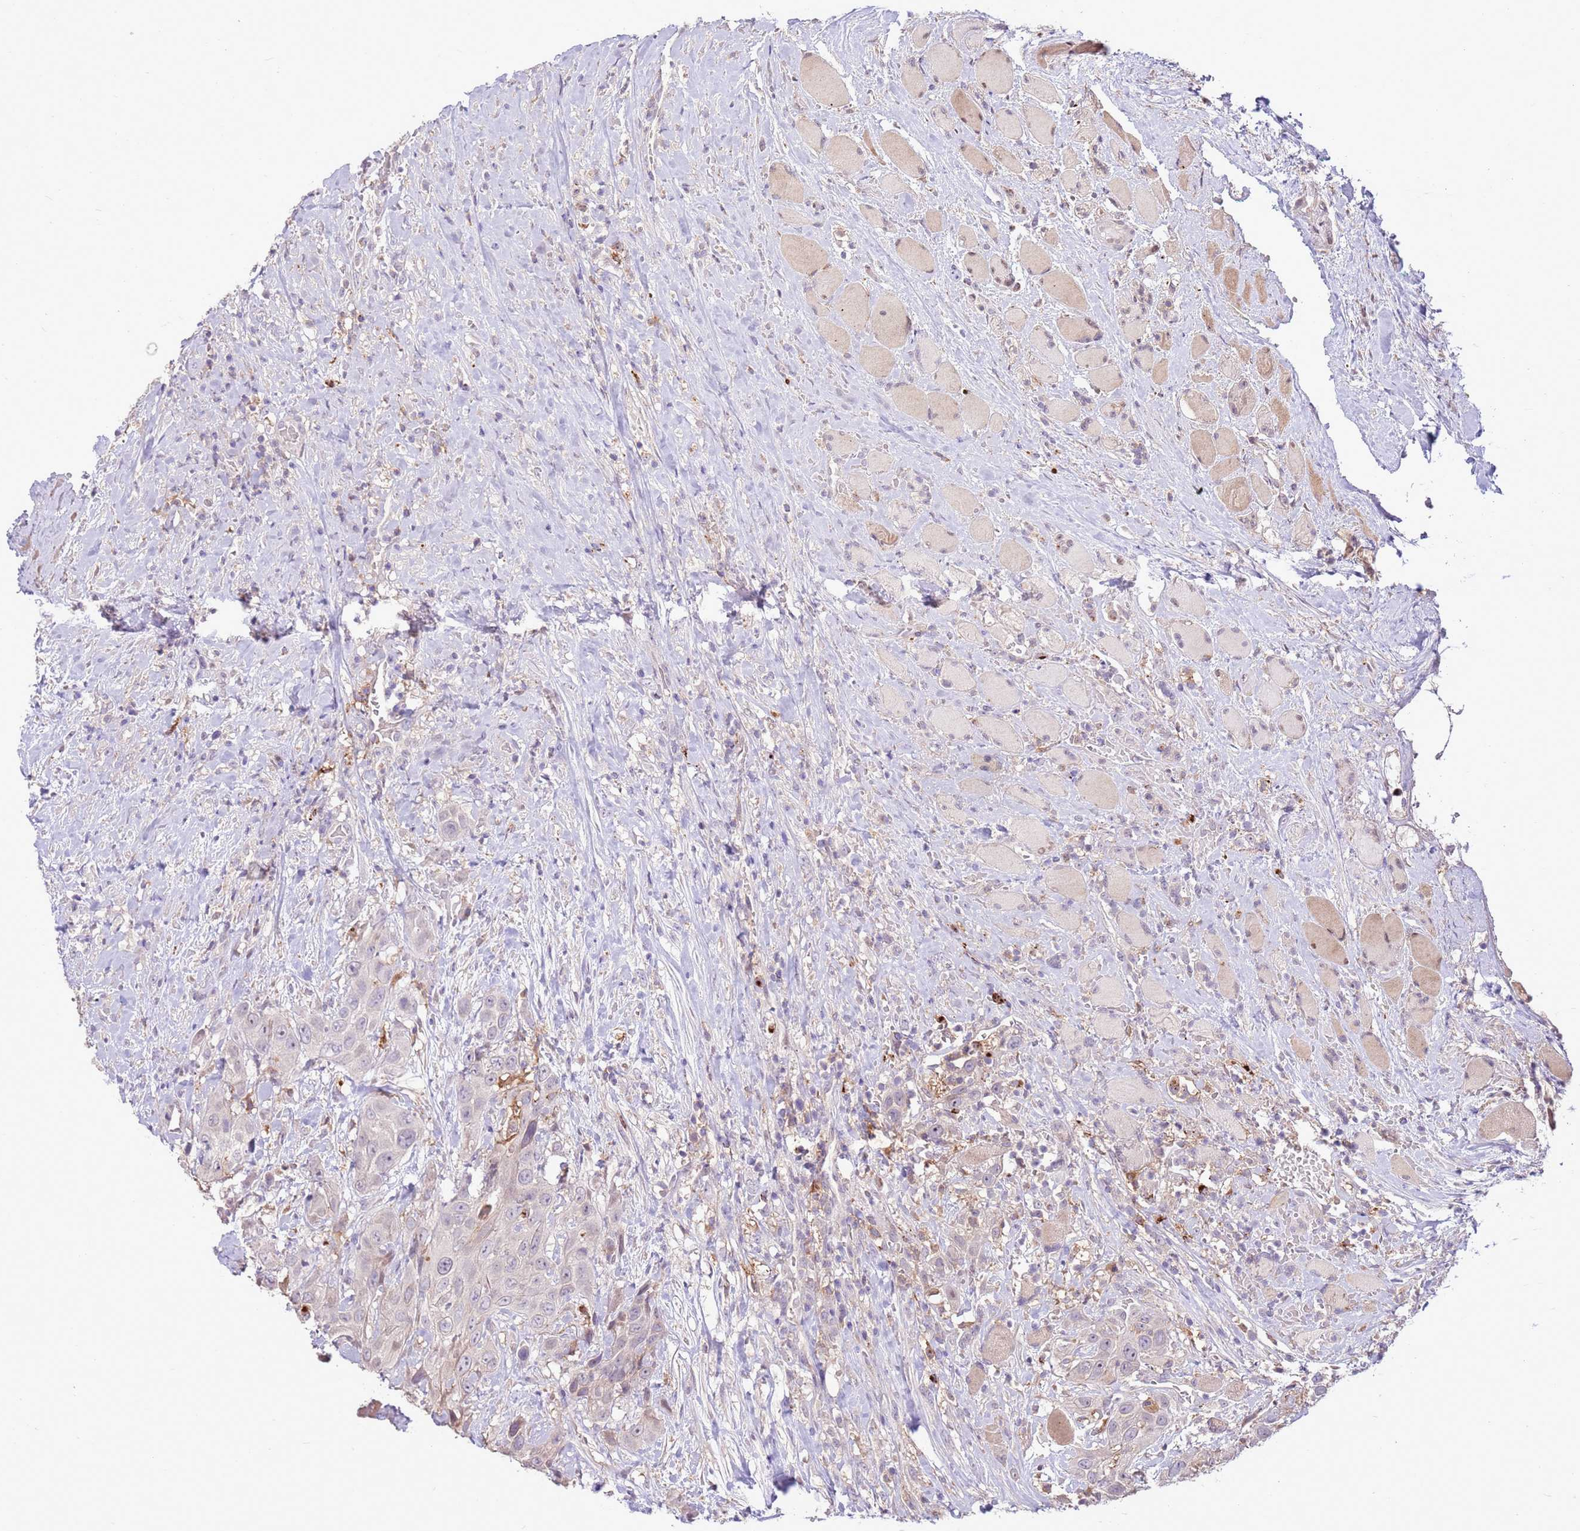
{"staining": {"intensity": "negative", "quantity": "none", "location": "none"}, "tissue": "head and neck cancer", "cell_type": "Tumor cells", "image_type": "cancer", "snomed": [{"axis": "morphology", "description": "Squamous cell carcinoma, NOS"}, {"axis": "topography", "description": "Head-Neck"}], "caption": "Head and neck squamous cell carcinoma was stained to show a protein in brown. There is no significant positivity in tumor cells. (Brightfield microscopy of DAB IHC at high magnification).", "gene": "LGI4", "patient": {"sex": "male", "age": 81}}